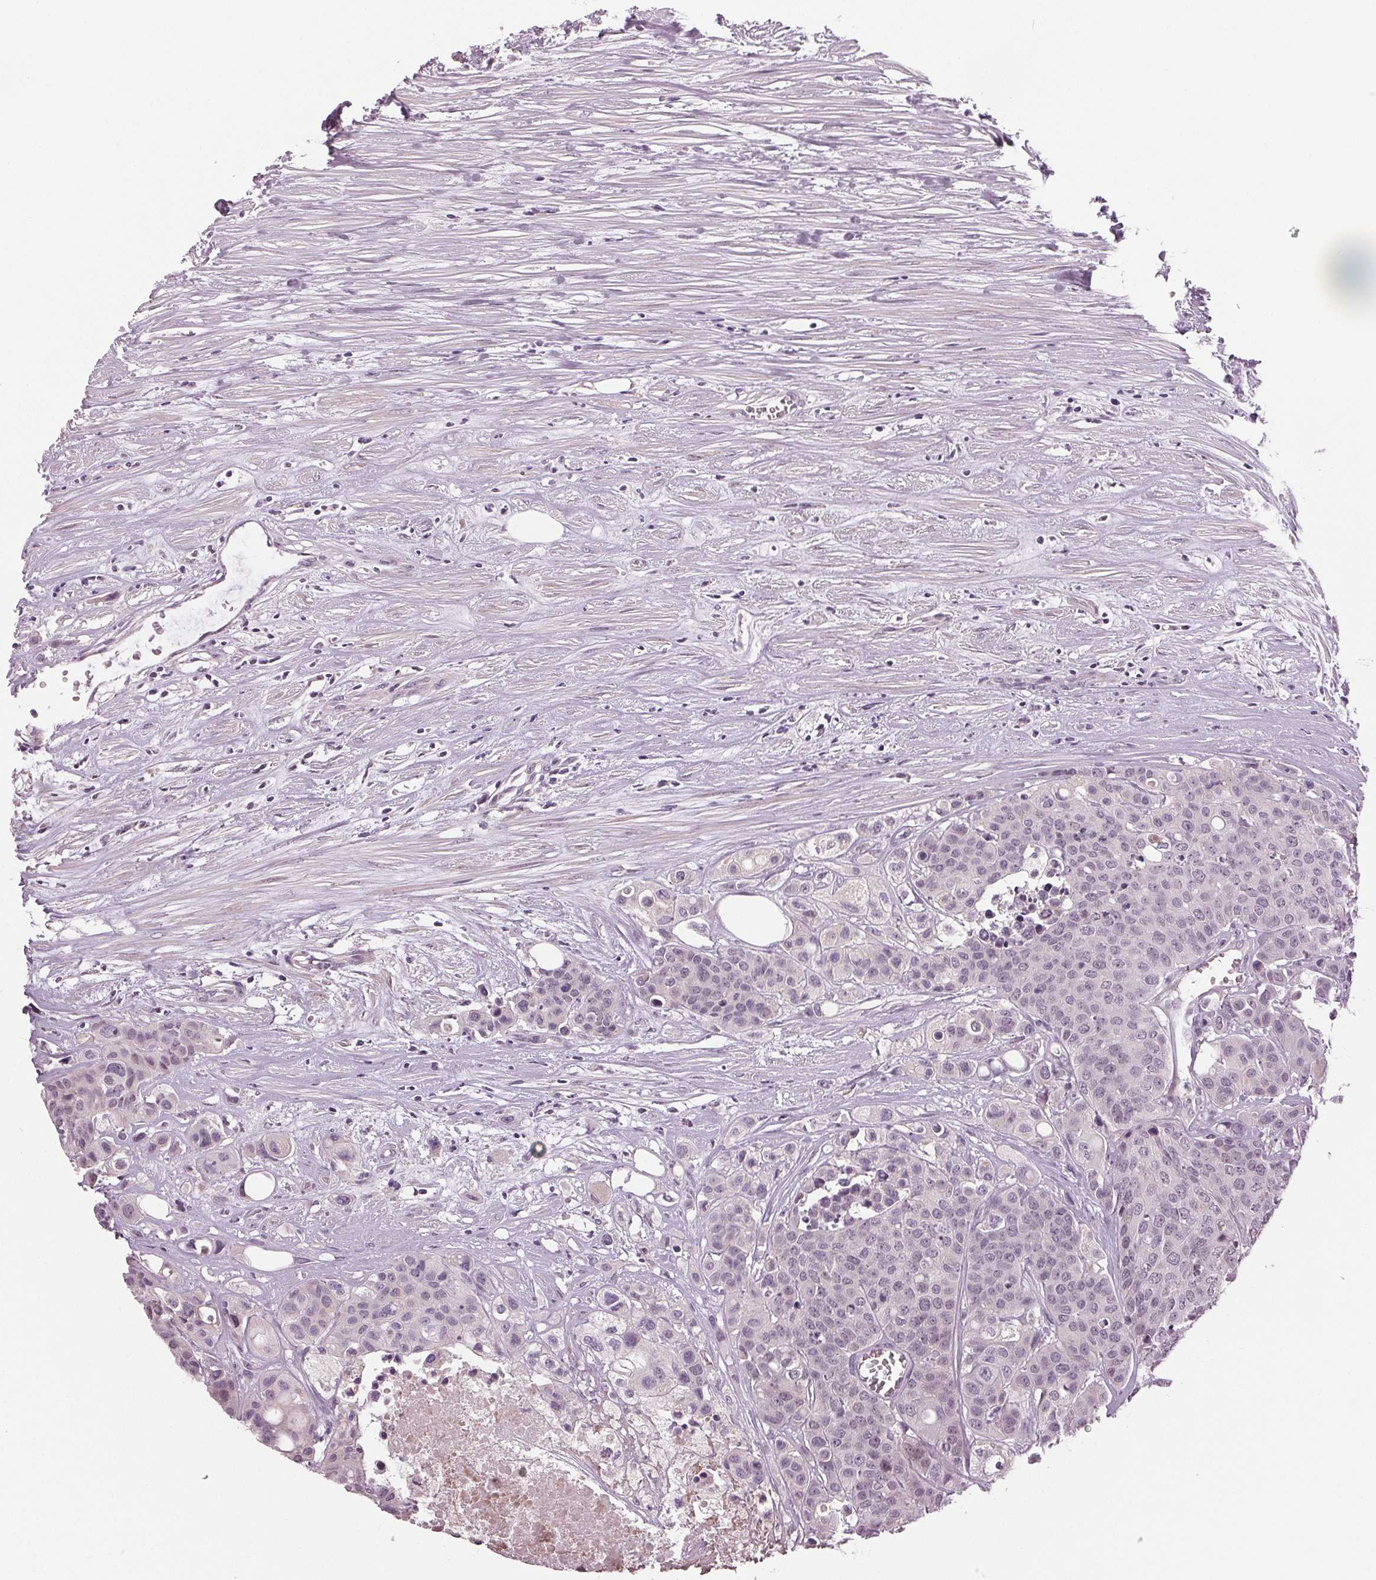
{"staining": {"intensity": "negative", "quantity": "none", "location": "none"}, "tissue": "carcinoid", "cell_type": "Tumor cells", "image_type": "cancer", "snomed": [{"axis": "morphology", "description": "Carcinoid, malignant, NOS"}, {"axis": "topography", "description": "Colon"}], "caption": "DAB immunohistochemical staining of human carcinoid displays no significant expression in tumor cells.", "gene": "ZNF605", "patient": {"sex": "male", "age": 81}}